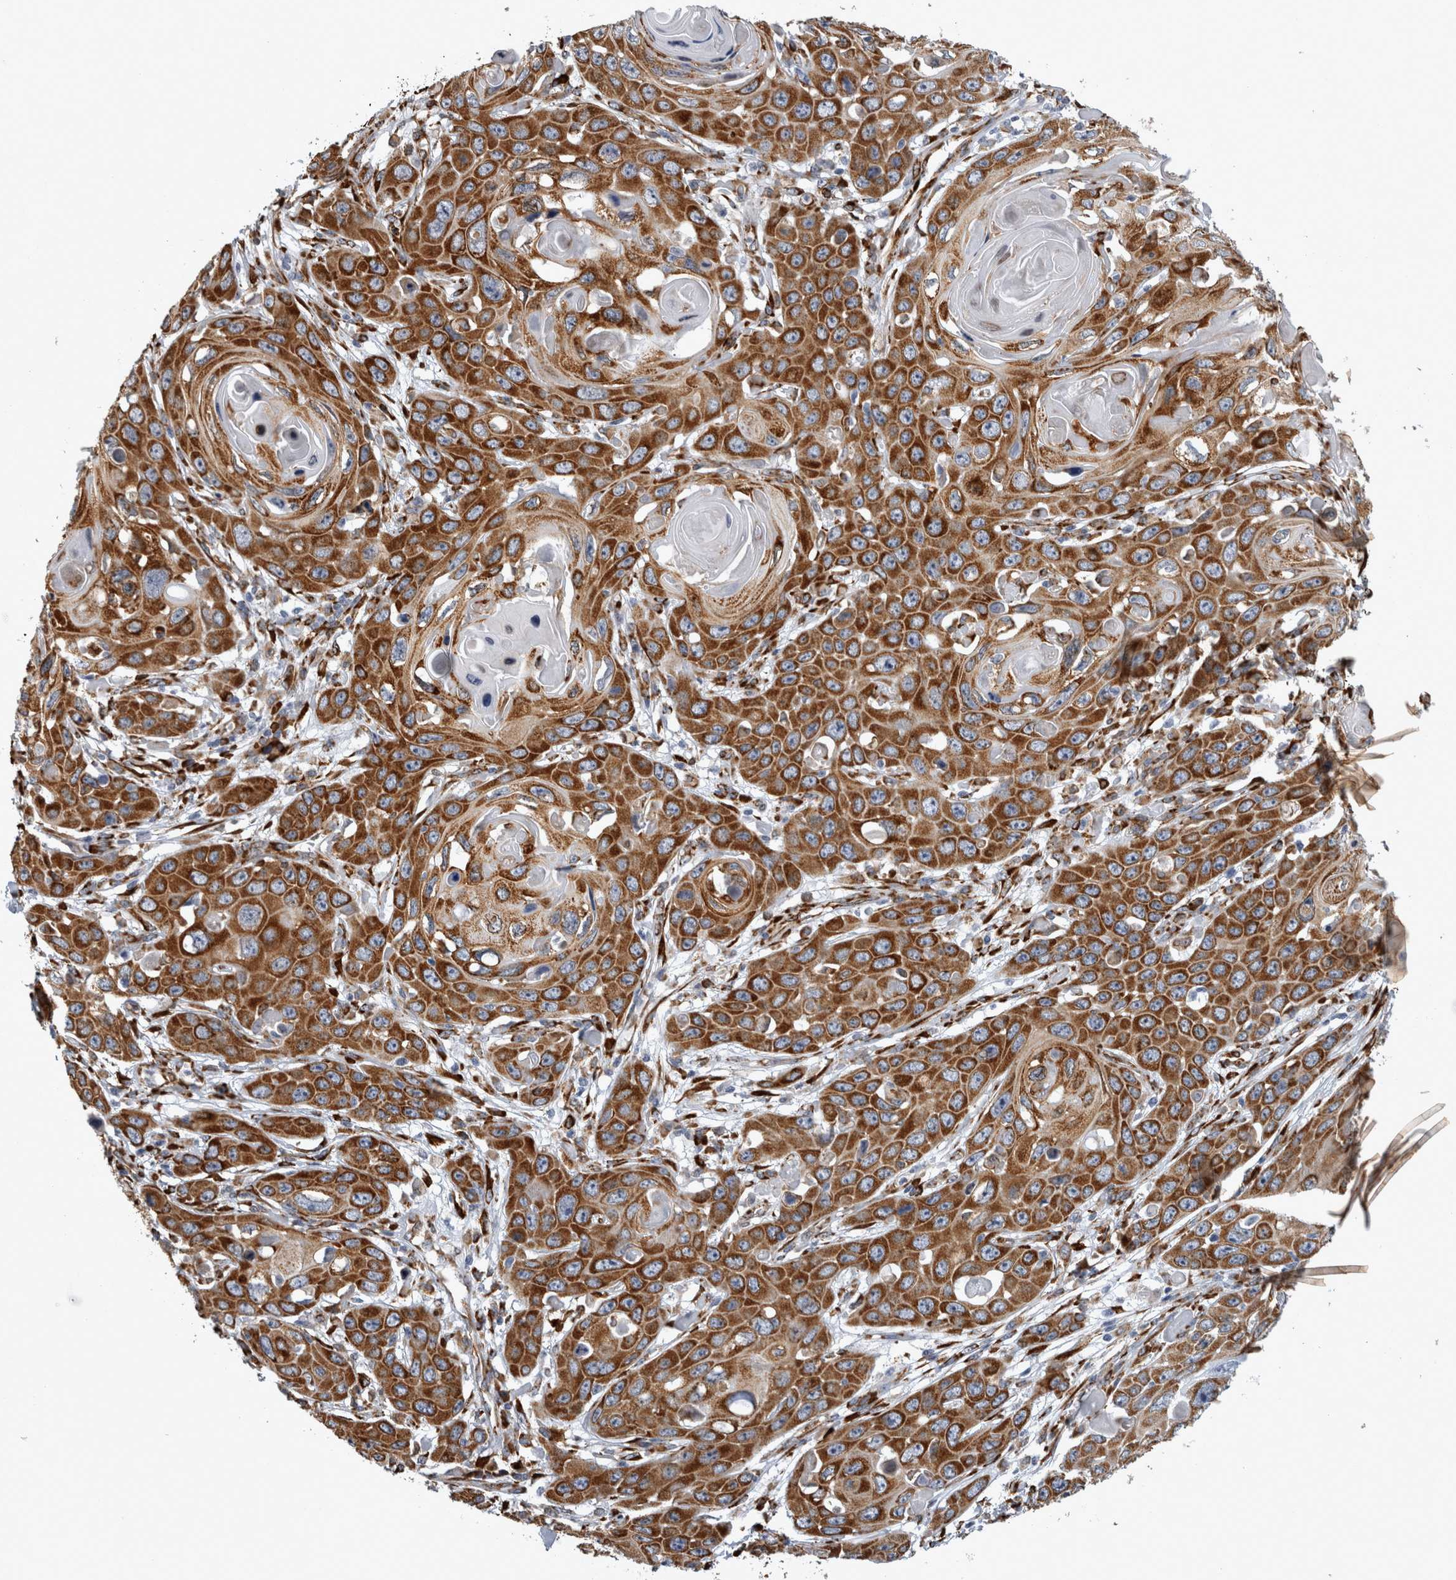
{"staining": {"intensity": "strong", "quantity": ">75%", "location": "cytoplasmic/membranous"}, "tissue": "skin cancer", "cell_type": "Tumor cells", "image_type": "cancer", "snomed": [{"axis": "morphology", "description": "Squamous cell carcinoma, NOS"}, {"axis": "topography", "description": "Skin"}], "caption": "Squamous cell carcinoma (skin) was stained to show a protein in brown. There is high levels of strong cytoplasmic/membranous positivity in about >75% of tumor cells.", "gene": "FHIP2B", "patient": {"sex": "male", "age": 55}}